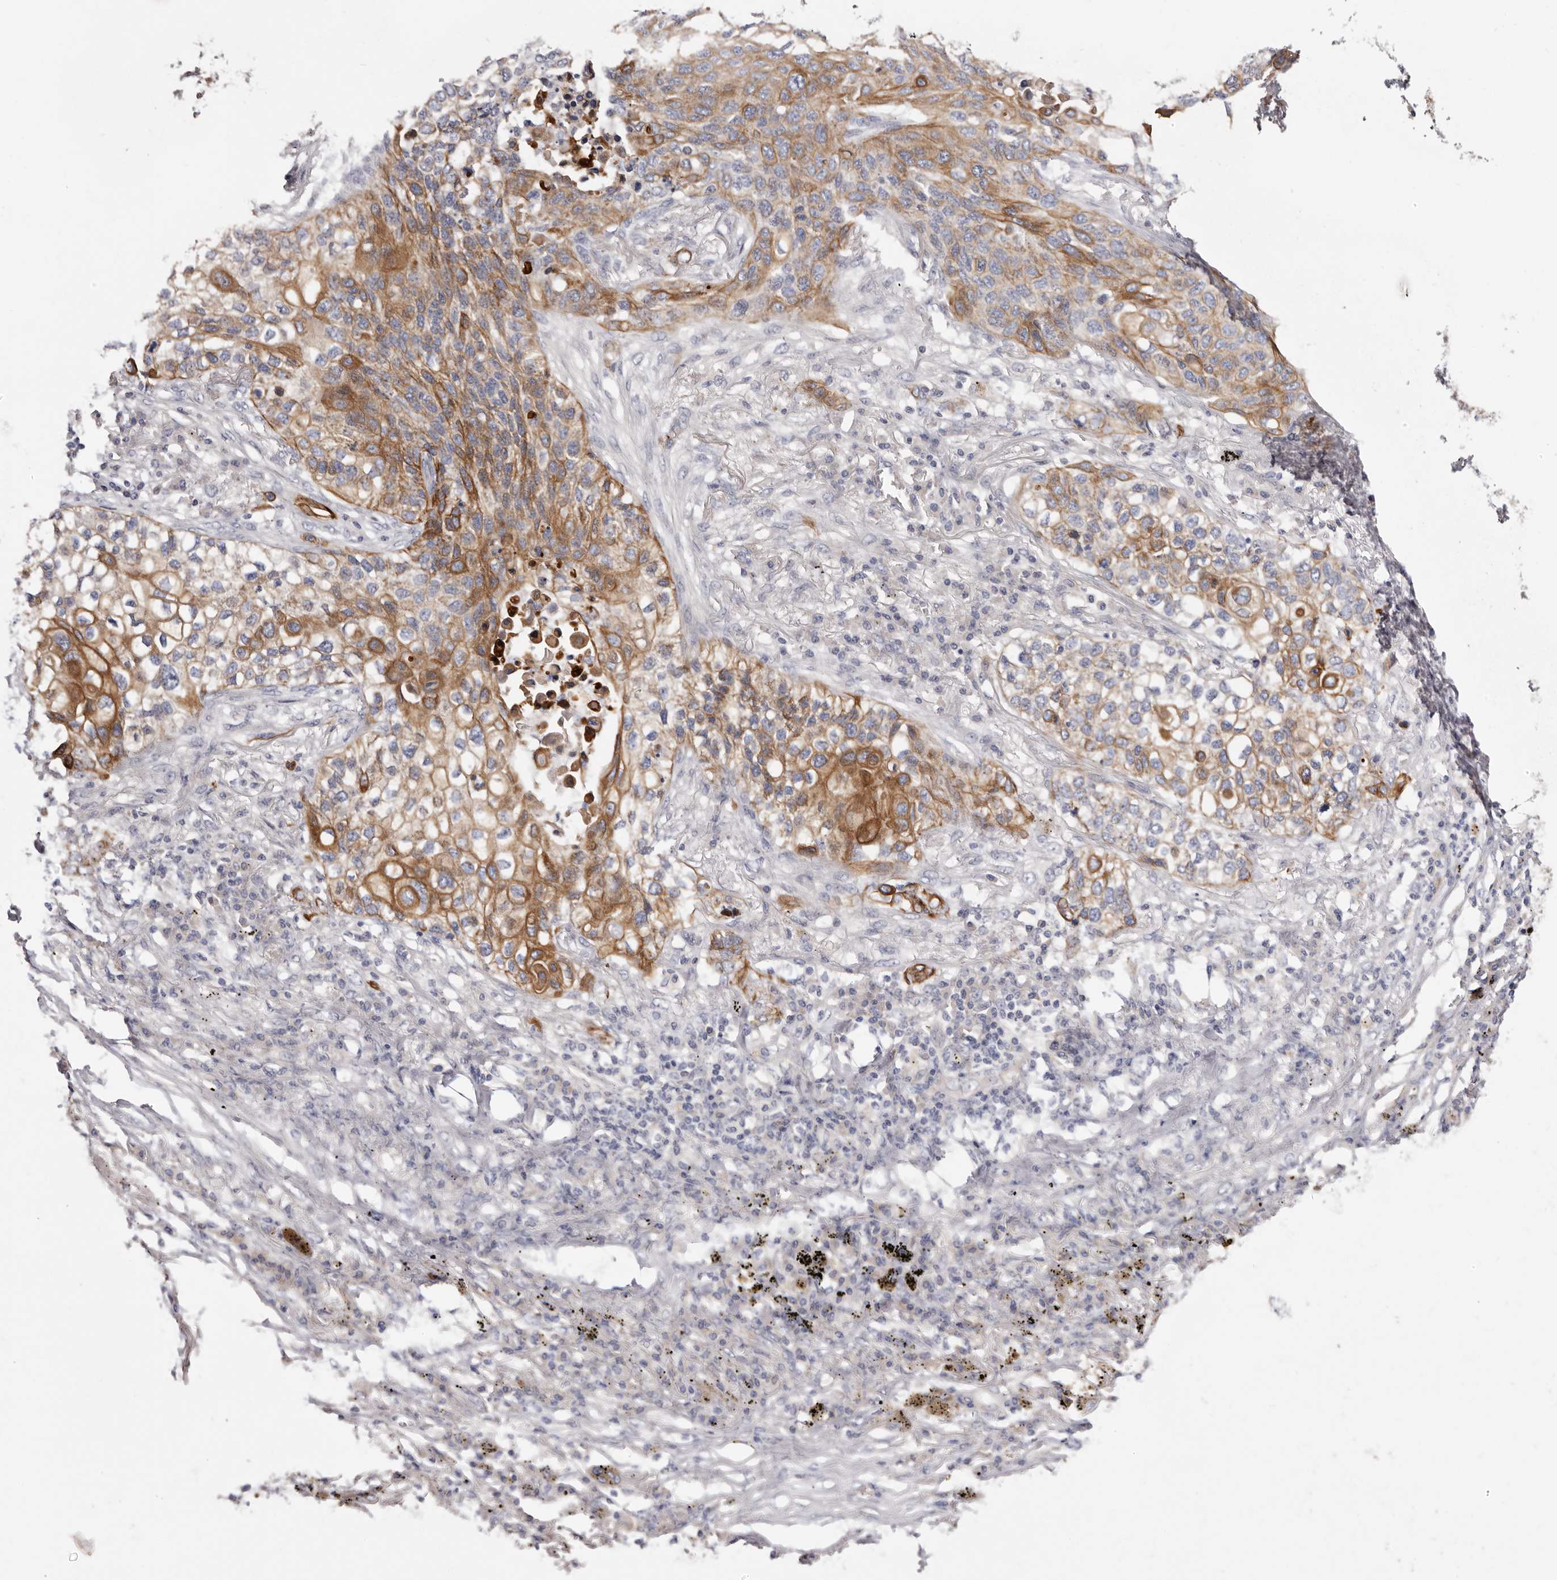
{"staining": {"intensity": "moderate", "quantity": ">75%", "location": "cytoplasmic/membranous"}, "tissue": "lung cancer", "cell_type": "Tumor cells", "image_type": "cancer", "snomed": [{"axis": "morphology", "description": "Squamous cell carcinoma, NOS"}, {"axis": "topography", "description": "Lung"}], "caption": "Protein staining shows moderate cytoplasmic/membranous staining in approximately >75% of tumor cells in lung cancer. The protein is stained brown, and the nuclei are stained in blue (DAB IHC with brightfield microscopy, high magnification).", "gene": "STK16", "patient": {"sex": "female", "age": 63}}